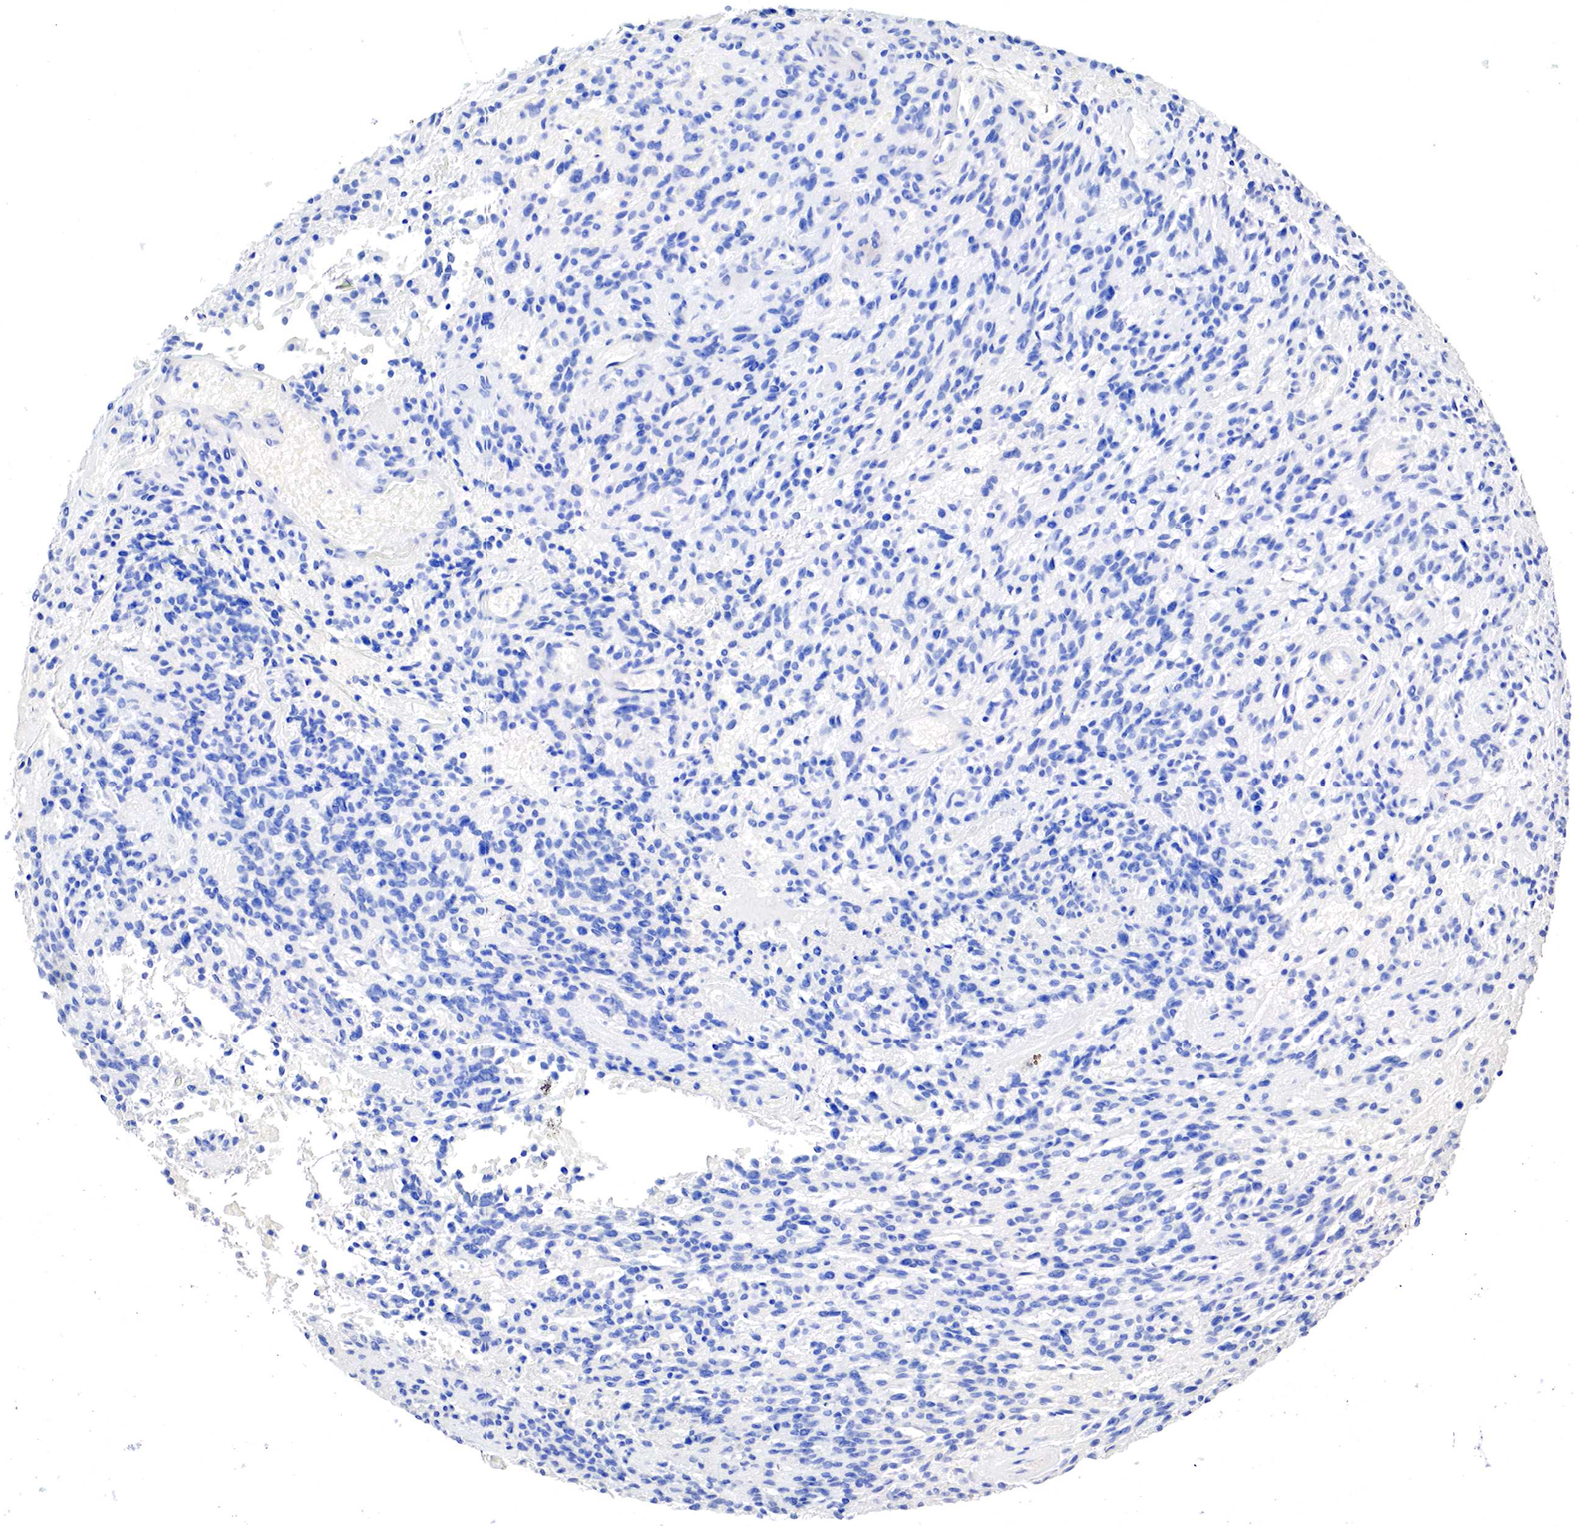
{"staining": {"intensity": "negative", "quantity": "none", "location": "none"}, "tissue": "glioma", "cell_type": "Tumor cells", "image_type": "cancer", "snomed": [{"axis": "morphology", "description": "Glioma, malignant, High grade"}, {"axis": "topography", "description": "Brain"}], "caption": "Glioma stained for a protein using immunohistochemistry displays no positivity tumor cells.", "gene": "OTC", "patient": {"sex": "female", "age": 13}}